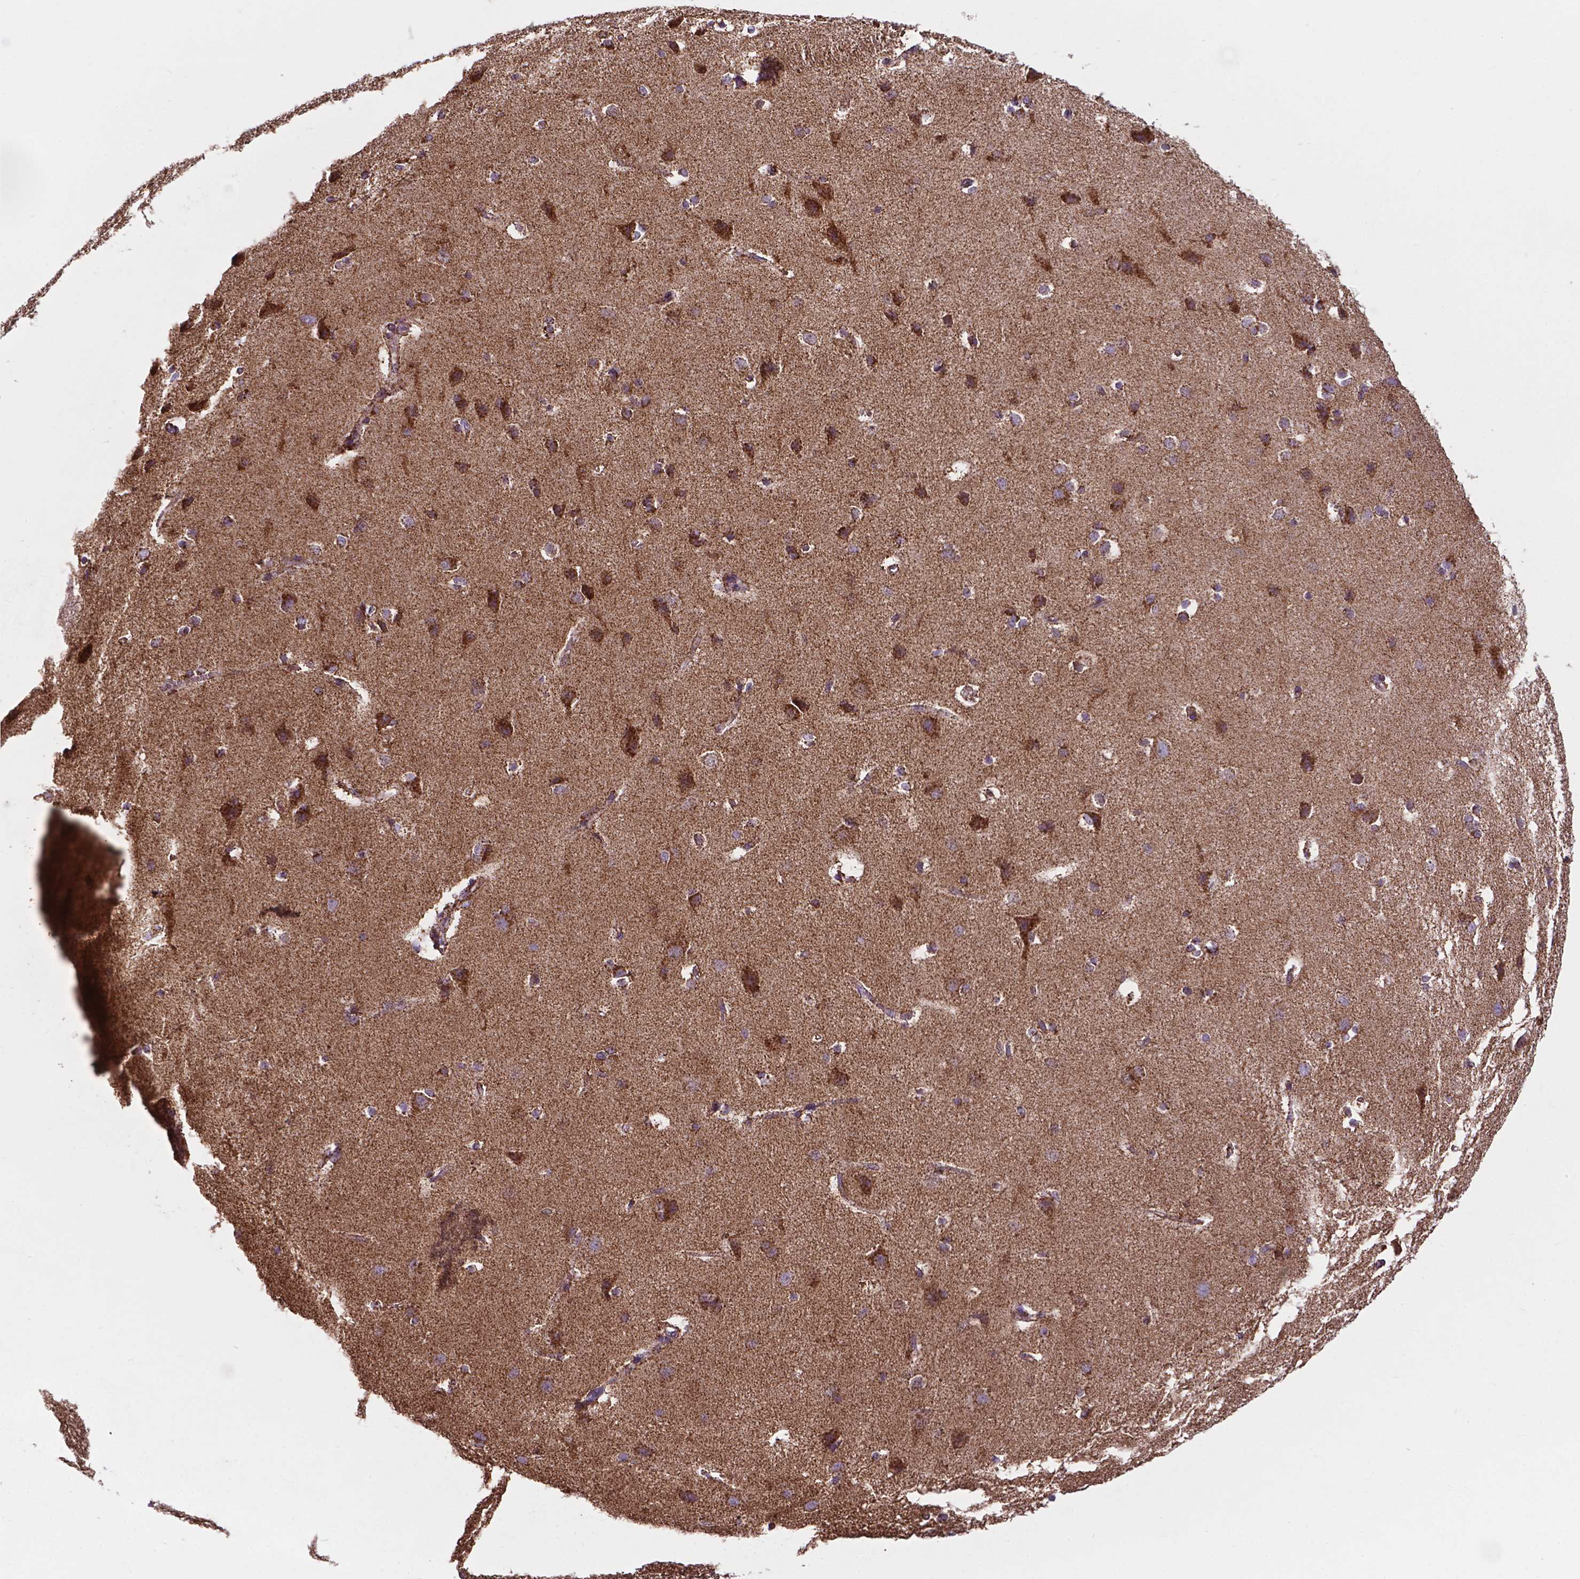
{"staining": {"intensity": "moderate", "quantity": ">75%", "location": "cytoplasmic/membranous"}, "tissue": "cerebral cortex", "cell_type": "Endothelial cells", "image_type": "normal", "snomed": [{"axis": "morphology", "description": "Normal tissue, NOS"}, {"axis": "topography", "description": "Cerebral cortex"}], "caption": "Moderate cytoplasmic/membranous protein expression is present in about >75% of endothelial cells in cerebral cortex. The staining was performed using DAB (3,3'-diaminobenzidine), with brown indicating positive protein expression. Nuclei are stained blue with hematoxylin.", "gene": "HSPD1", "patient": {"sex": "male", "age": 37}}